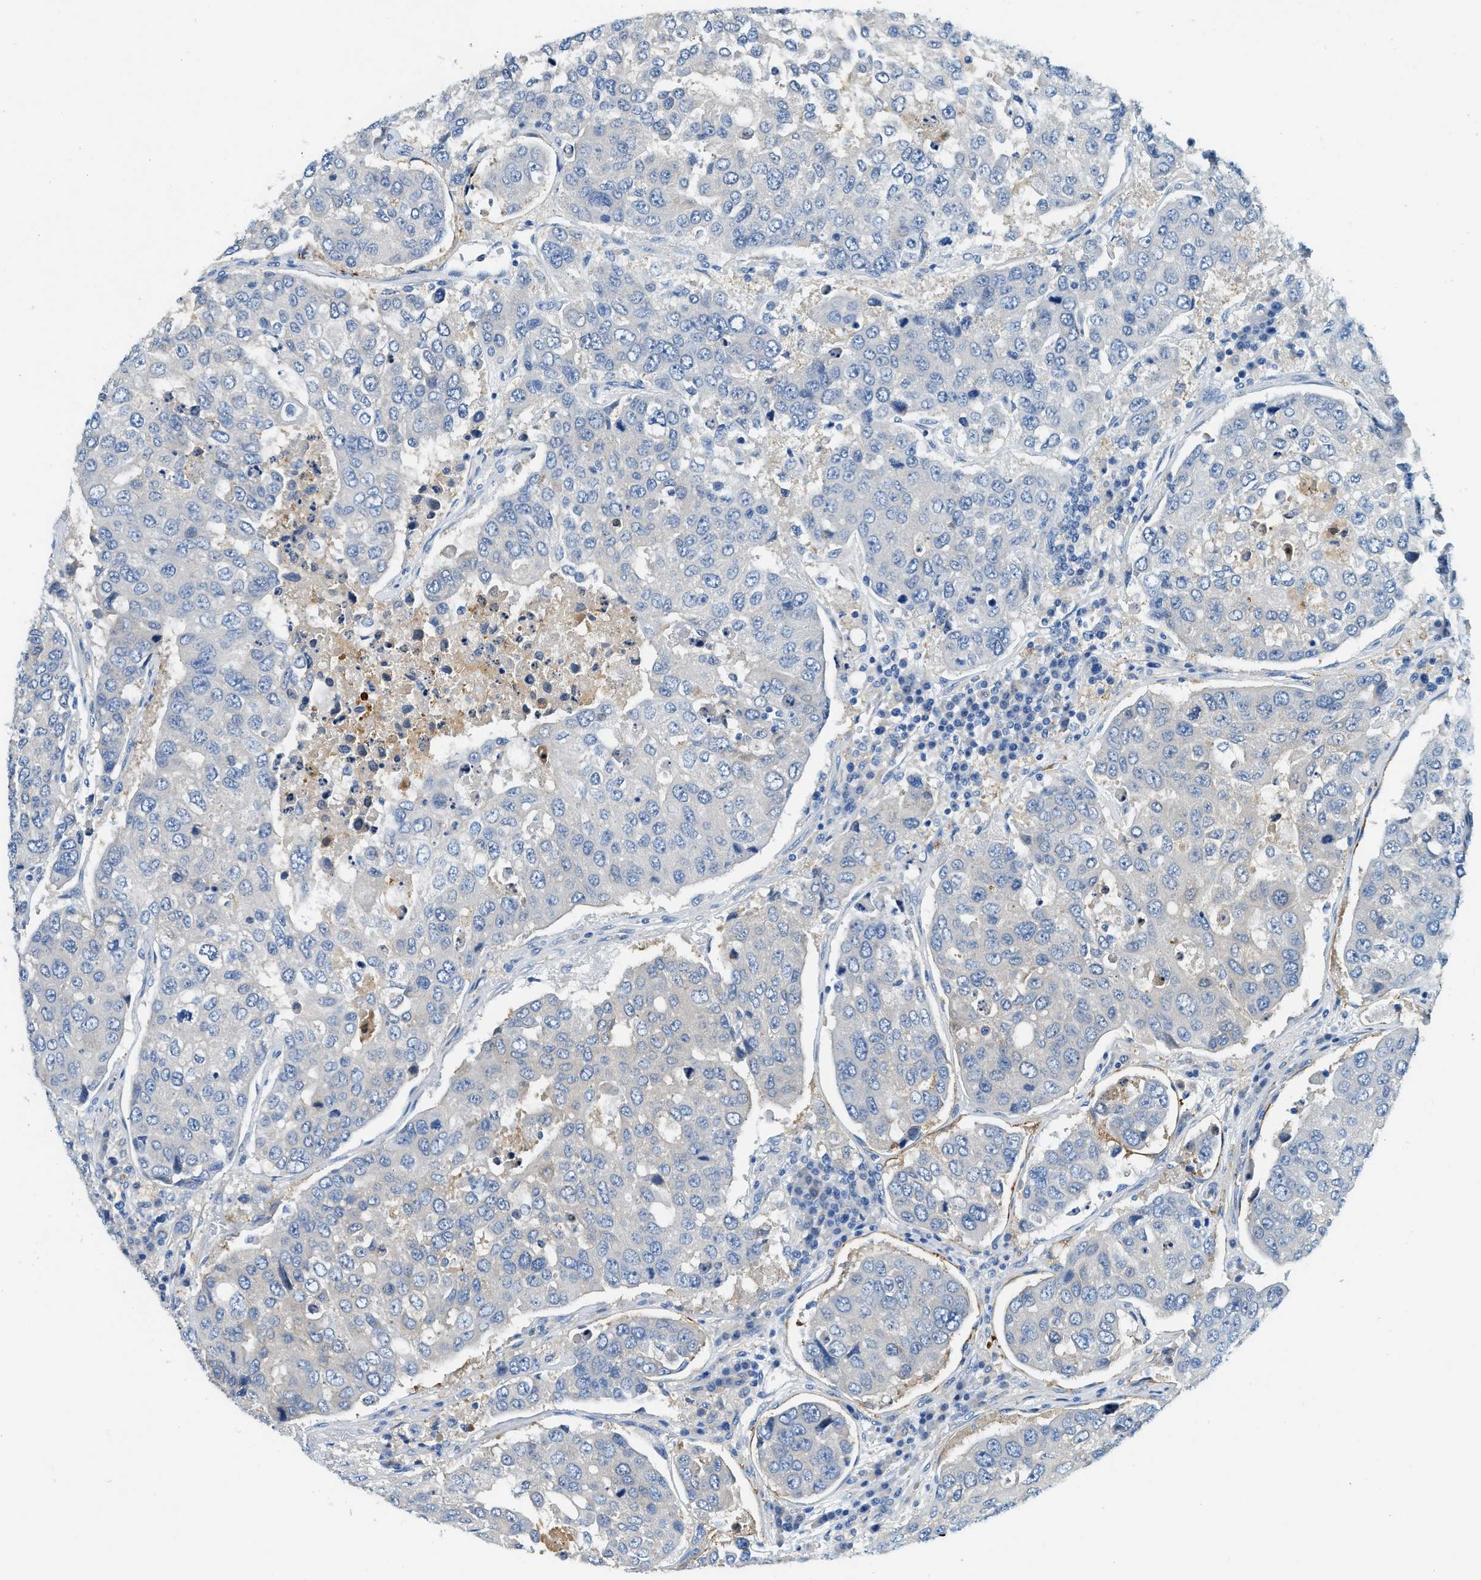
{"staining": {"intensity": "negative", "quantity": "none", "location": "none"}, "tissue": "urothelial cancer", "cell_type": "Tumor cells", "image_type": "cancer", "snomed": [{"axis": "morphology", "description": "Urothelial carcinoma, High grade"}, {"axis": "topography", "description": "Lymph node"}, {"axis": "topography", "description": "Urinary bladder"}], "caption": "Micrograph shows no significant protein staining in tumor cells of urothelial carcinoma (high-grade).", "gene": "ZDHHC13", "patient": {"sex": "male", "age": 51}}